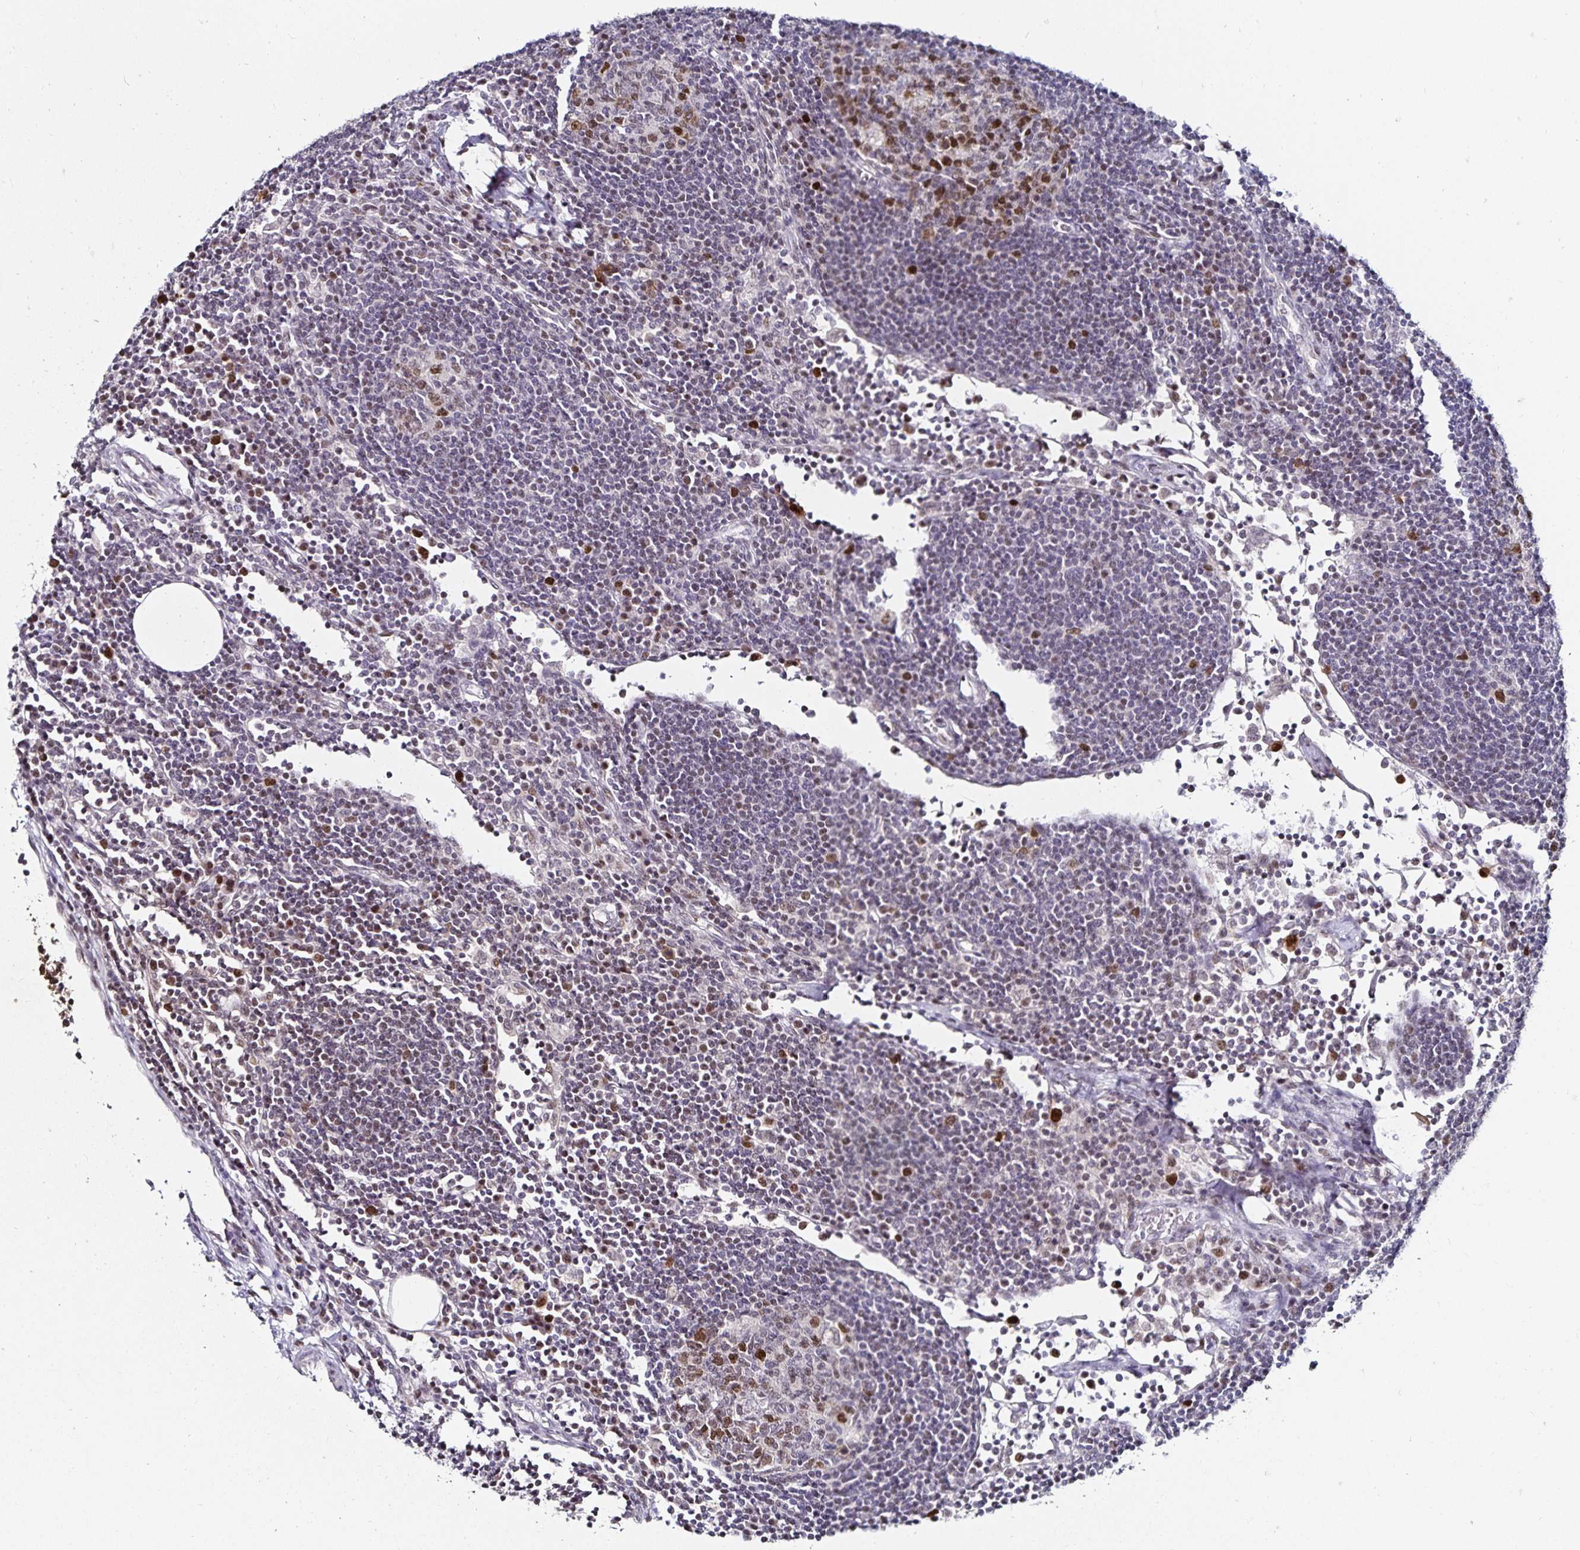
{"staining": {"intensity": "moderate", "quantity": "25%-75%", "location": "nuclear"}, "tissue": "lymph node", "cell_type": "Germinal center cells", "image_type": "normal", "snomed": [{"axis": "morphology", "description": "Normal tissue, NOS"}, {"axis": "topography", "description": "Lymph node"}], "caption": "Benign lymph node demonstrates moderate nuclear expression in about 25%-75% of germinal center cells Ihc stains the protein of interest in brown and the nuclei are stained blue..", "gene": "ANLN", "patient": {"sex": "male", "age": 67}}